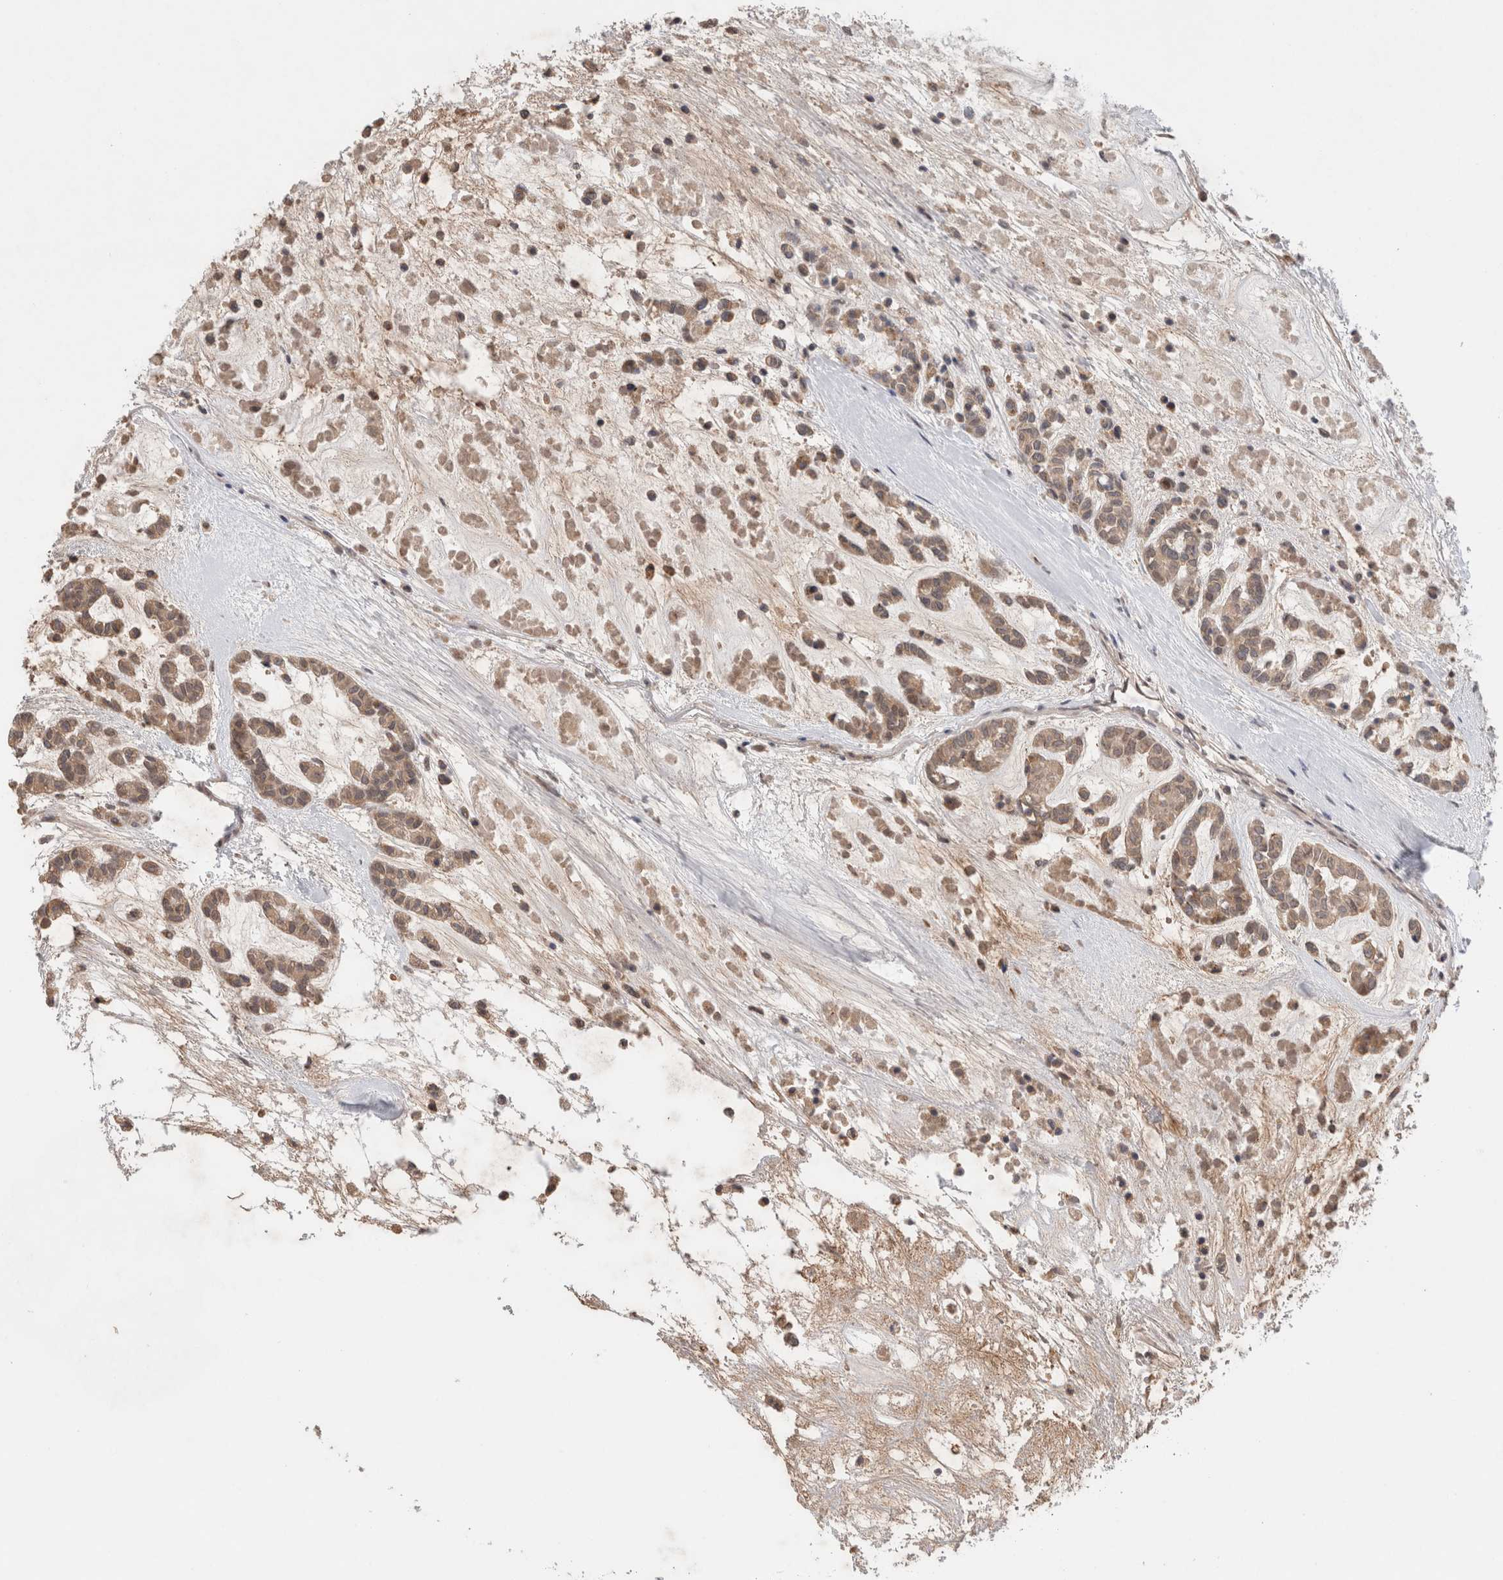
{"staining": {"intensity": "weak", "quantity": ">75%", "location": "cytoplasmic/membranous"}, "tissue": "head and neck cancer", "cell_type": "Tumor cells", "image_type": "cancer", "snomed": [{"axis": "morphology", "description": "Adenocarcinoma, NOS"}, {"axis": "morphology", "description": "Adenoma, NOS"}, {"axis": "topography", "description": "Head-Neck"}], "caption": "Immunohistochemical staining of head and neck cancer (adenocarcinoma) reveals low levels of weak cytoplasmic/membranous protein positivity in about >75% of tumor cells.", "gene": "SYDE2", "patient": {"sex": "female", "age": 55}}